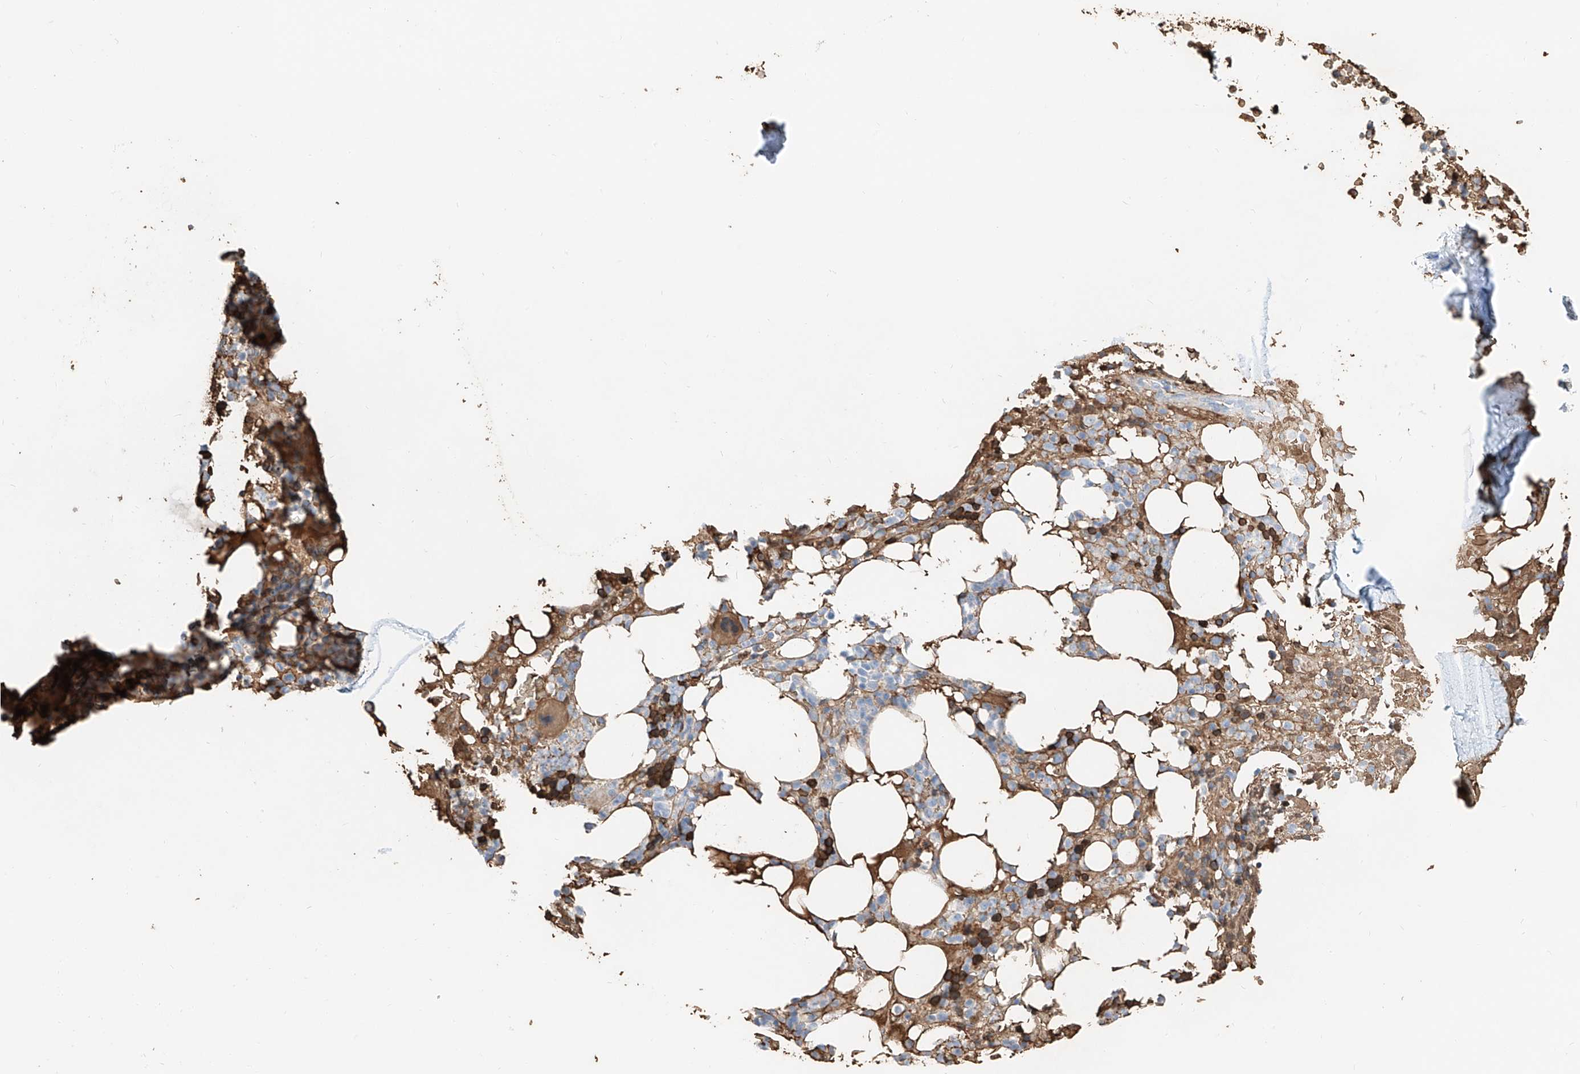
{"staining": {"intensity": "moderate", "quantity": "25%-75%", "location": "cytoplasmic/membranous"}, "tissue": "bone marrow", "cell_type": "Hematopoietic cells", "image_type": "normal", "snomed": [{"axis": "morphology", "description": "Normal tissue, NOS"}, {"axis": "topography", "description": "Bone marrow"}], "caption": "An immunohistochemistry (IHC) micrograph of benign tissue is shown. Protein staining in brown highlights moderate cytoplasmic/membranous positivity in bone marrow within hematopoietic cells.", "gene": "PRSS23", "patient": {"sex": "male", "age": 58}}